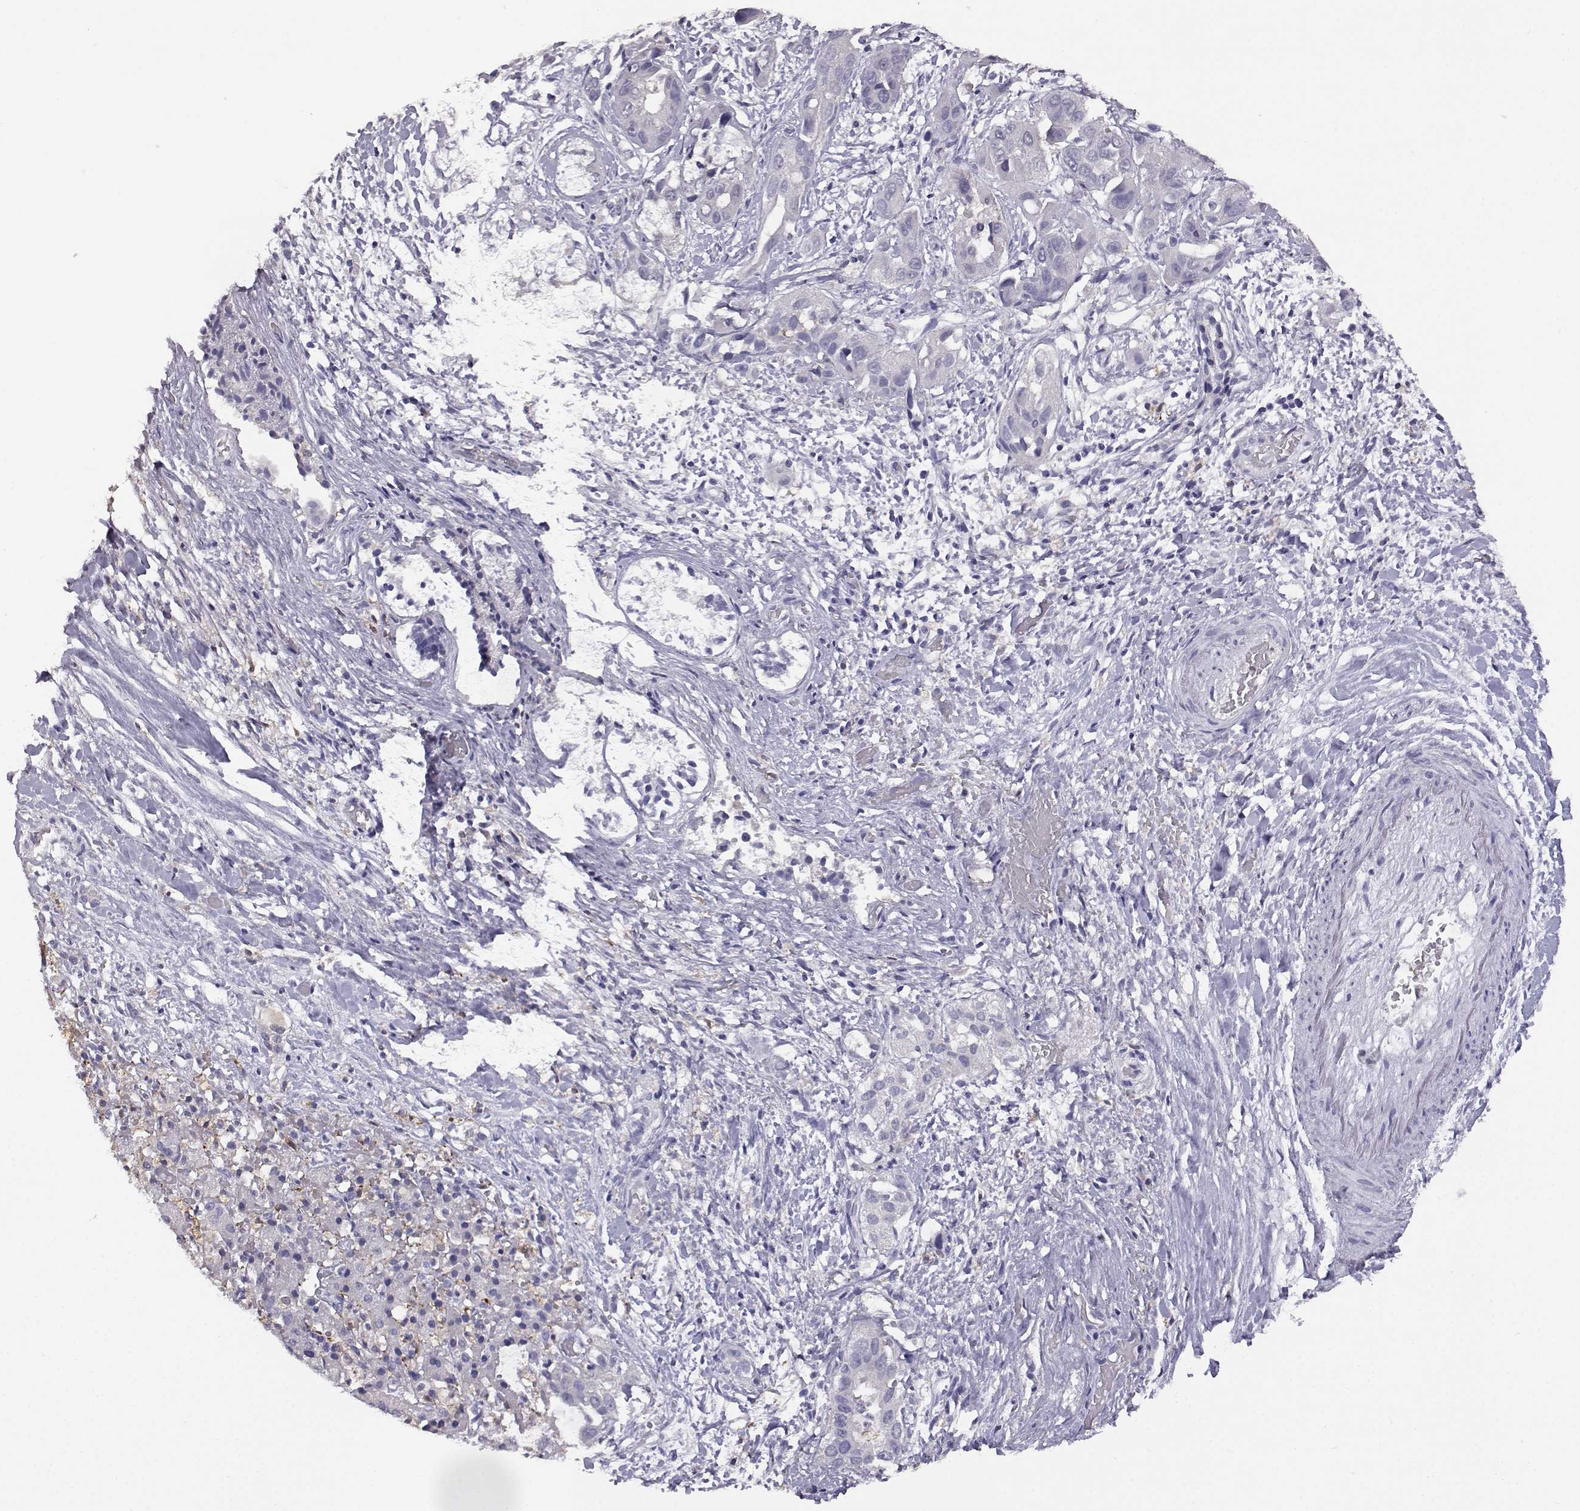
{"staining": {"intensity": "negative", "quantity": "none", "location": "none"}, "tissue": "liver cancer", "cell_type": "Tumor cells", "image_type": "cancer", "snomed": [{"axis": "morphology", "description": "Cholangiocarcinoma"}, {"axis": "topography", "description": "Liver"}], "caption": "This is an immunohistochemistry (IHC) photomicrograph of liver cholangiocarcinoma. There is no positivity in tumor cells.", "gene": "AKR1B1", "patient": {"sex": "female", "age": 52}}